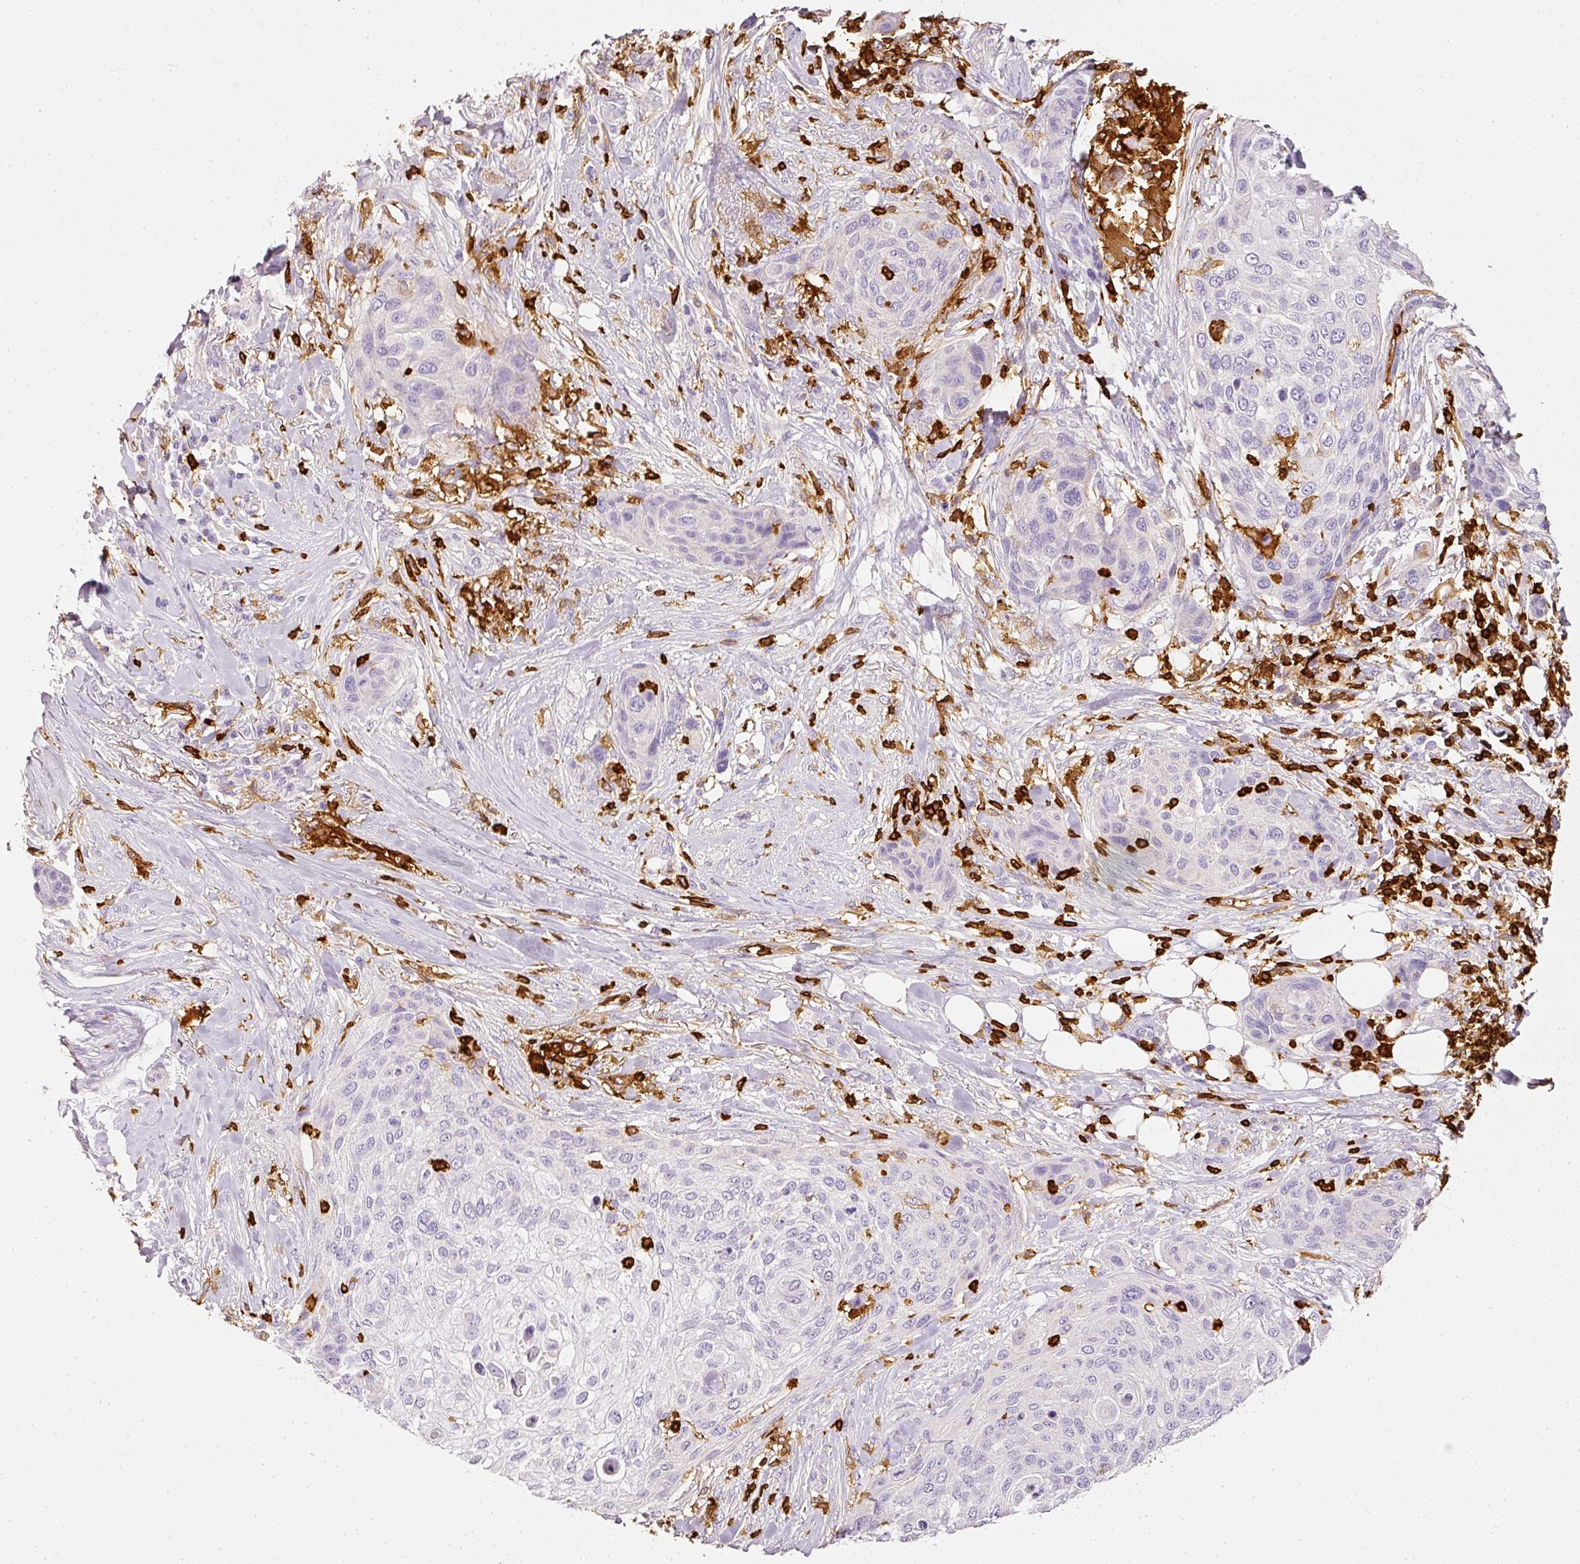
{"staining": {"intensity": "negative", "quantity": "none", "location": "none"}, "tissue": "skin cancer", "cell_type": "Tumor cells", "image_type": "cancer", "snomed": [{"axis": "morphology", "description": "Squamous cell carcinoma, NOS"}, {"axis": "topography", "description": "Skin"}], "caption": "Tumor cells are negative for brown protein staining in skin cancer.", "gene": "EVL", "patient": {"sex": "female", "age": 87}}